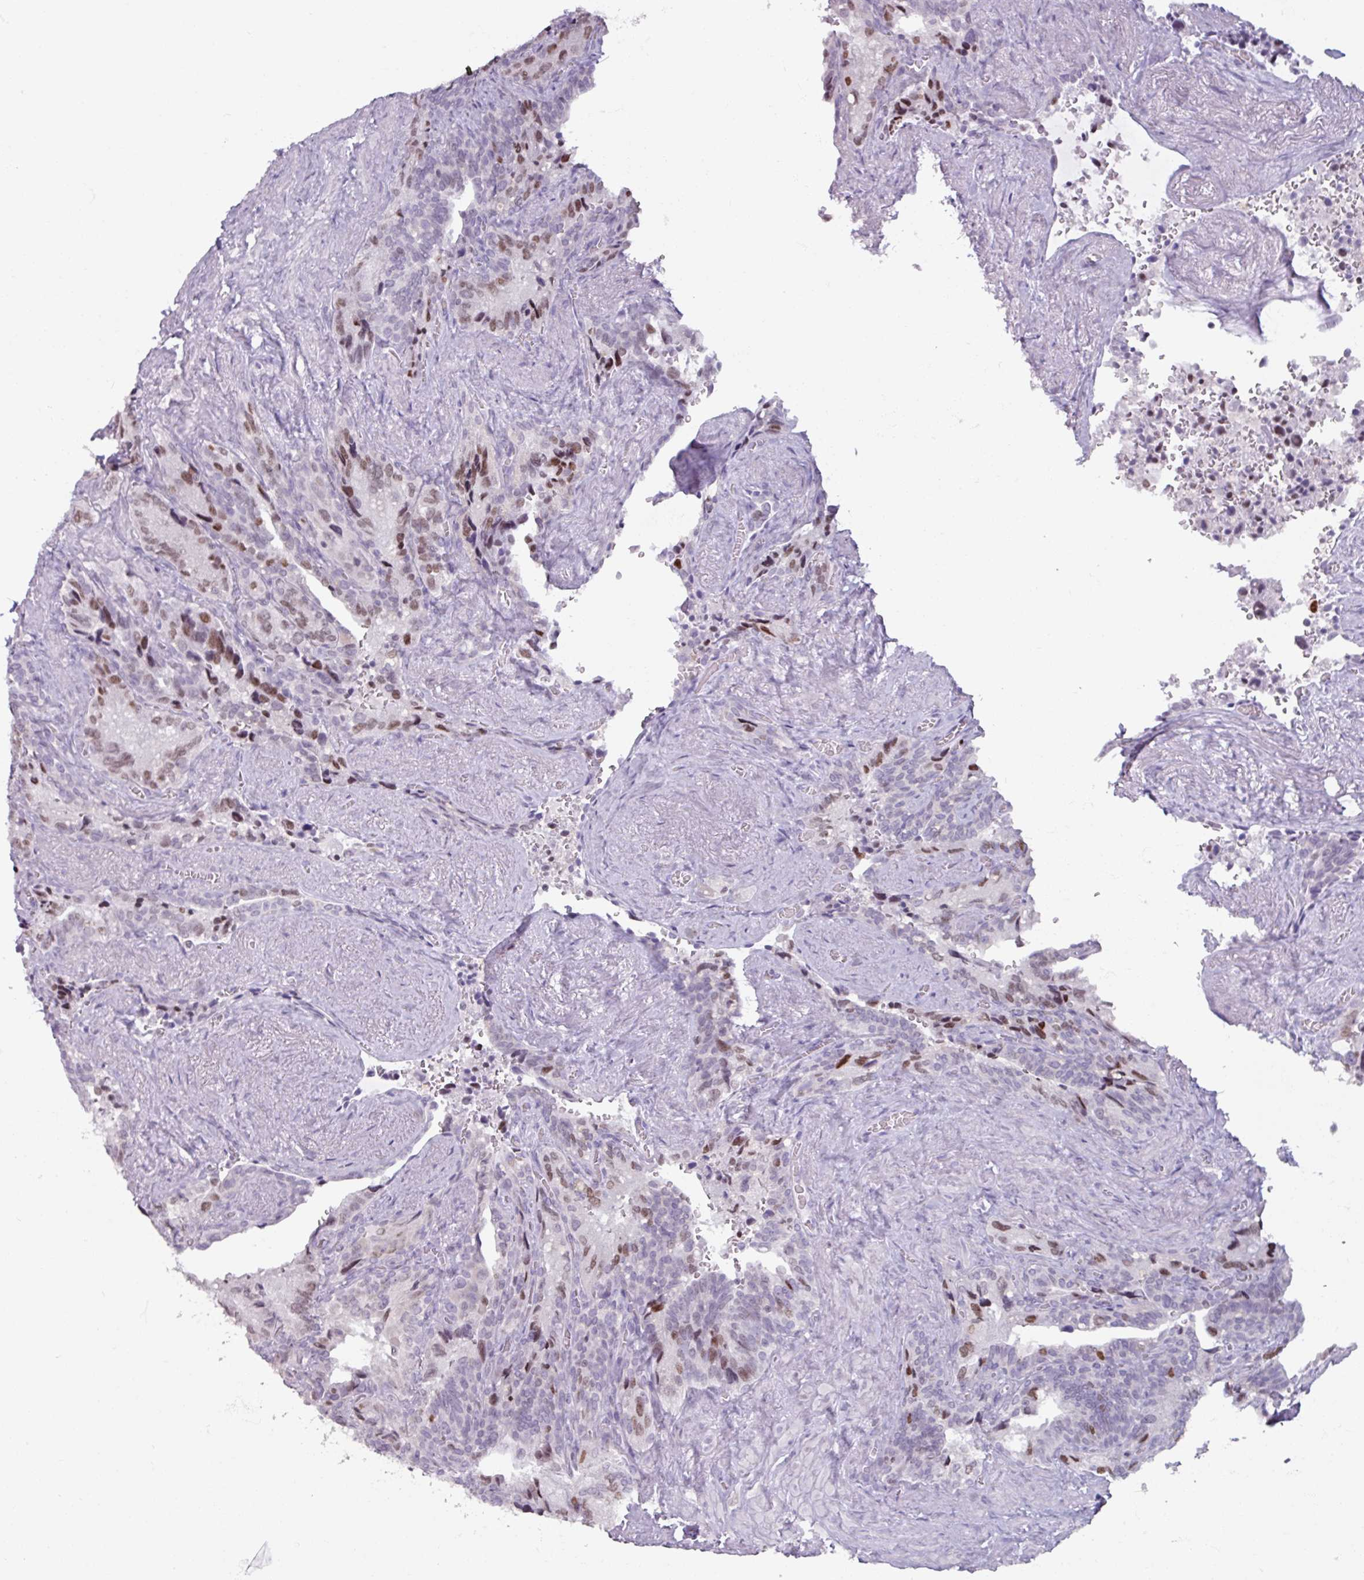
{"staining": {"intensity": "moderate", "quantity": "<25%", "location": "nuclear"}, "tissue": "seminal vesicle", "cell_type": "Glandular cells", "image_type": "normal", "snomed": [{"axis": "morphology", "description": "Normal tissue, NOS"}, {"axis": "topography", "description": "Seminal veicle"}], "caption": "Glandular cells show moderate nuclear expression in approximately <25% of cells in benign seminal vesicle. (IHC, brightfield microscopy, high magnification).", "gene": "ATAD2", "patient": {"sex": "male", "age": 68}}